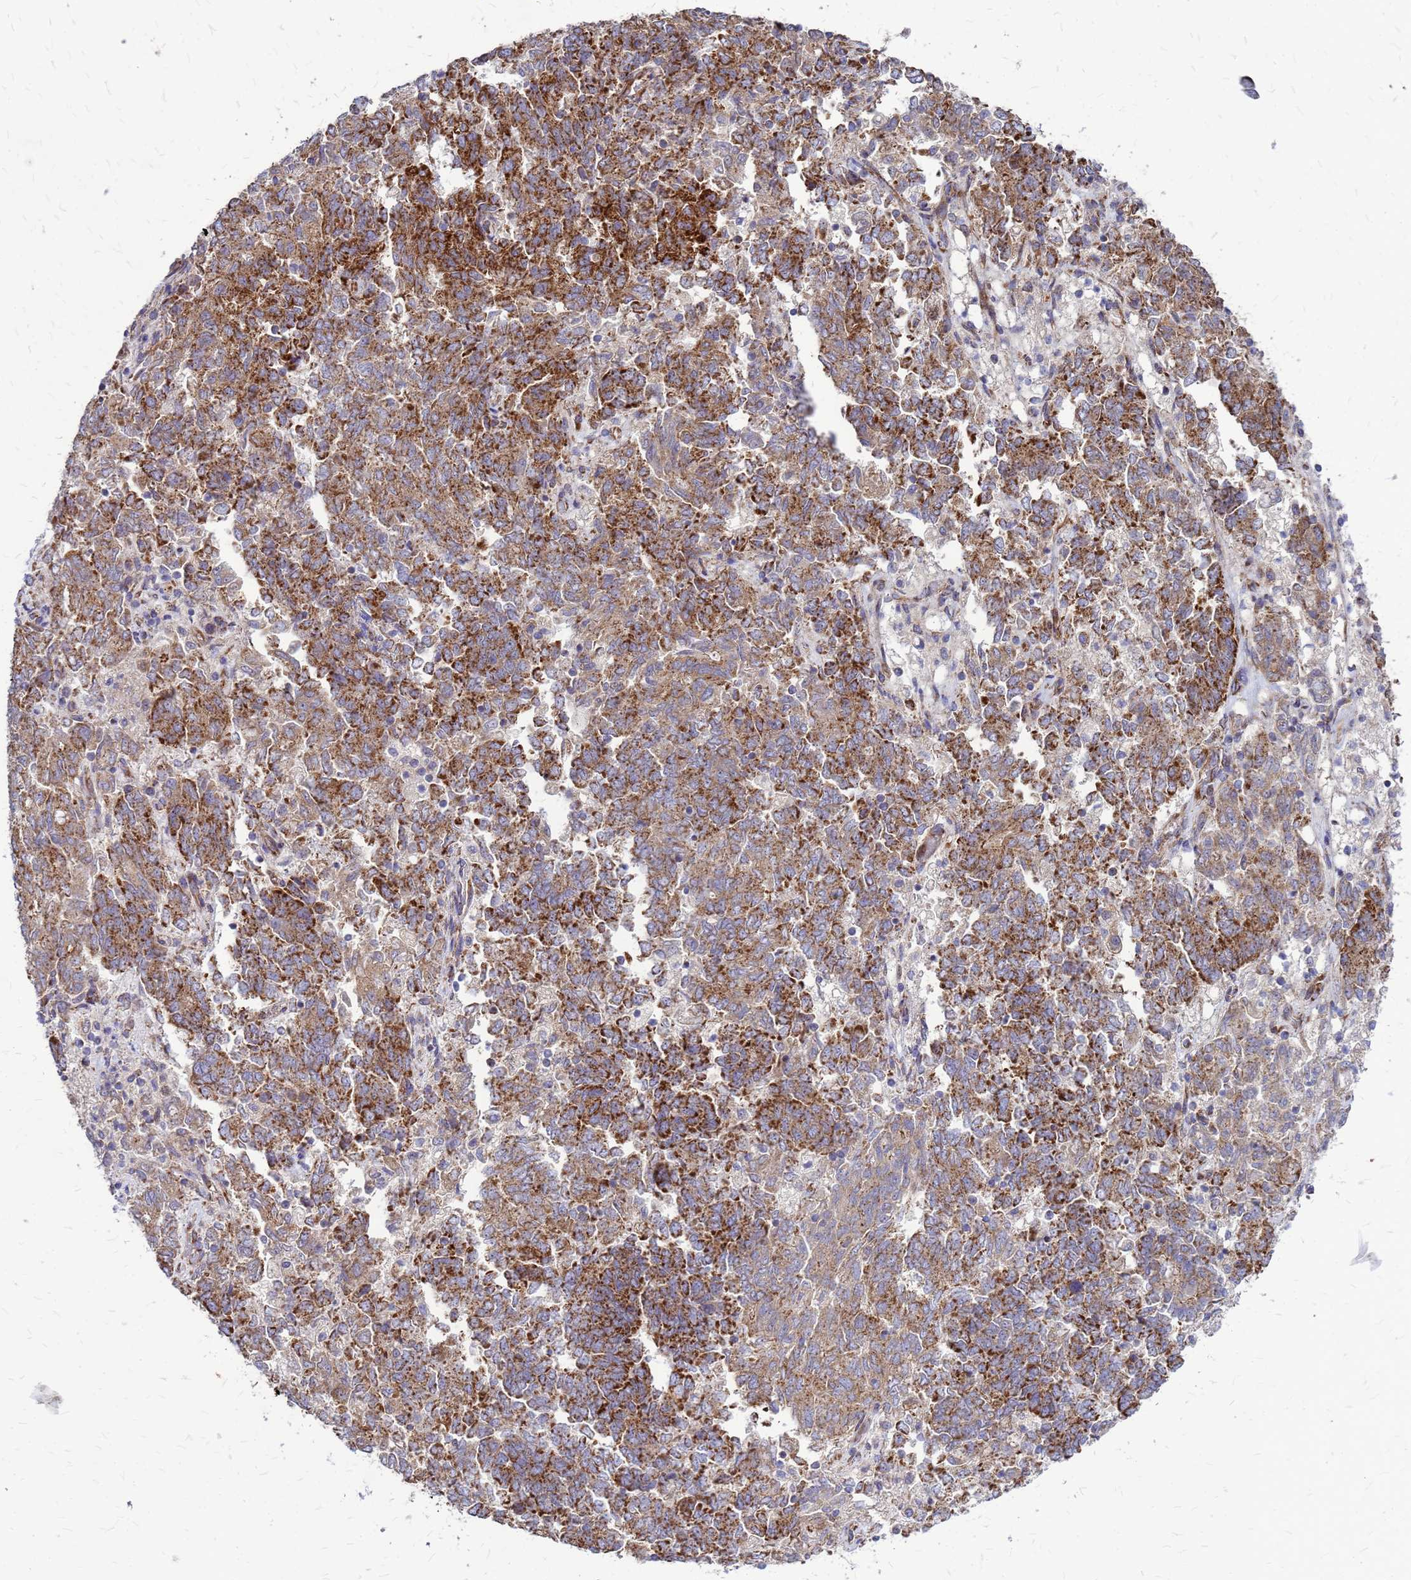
{"staining": {"intensity": "moderate", "quantity": ">75%", "location": "cytoplasmic/membranous"}, "tissue": "endometrial cancer", "cell_type": "Tumor cells", "image_type": "cancer", "snomed": [{"axis": "morphology", "description": "Adenocarcinoma, NOS"}, {"axis": "topography", "description": "Endometrium"}], "caption": "Immunohistochemical staining of endometrial adenocarcinoma demonstrates medium levels of moderate cytoplasmic/membranous protein staining in approximately >75% of tumor cells.", "gene": "FSTL4", "patient": {"sex": "female", "age": 80}}